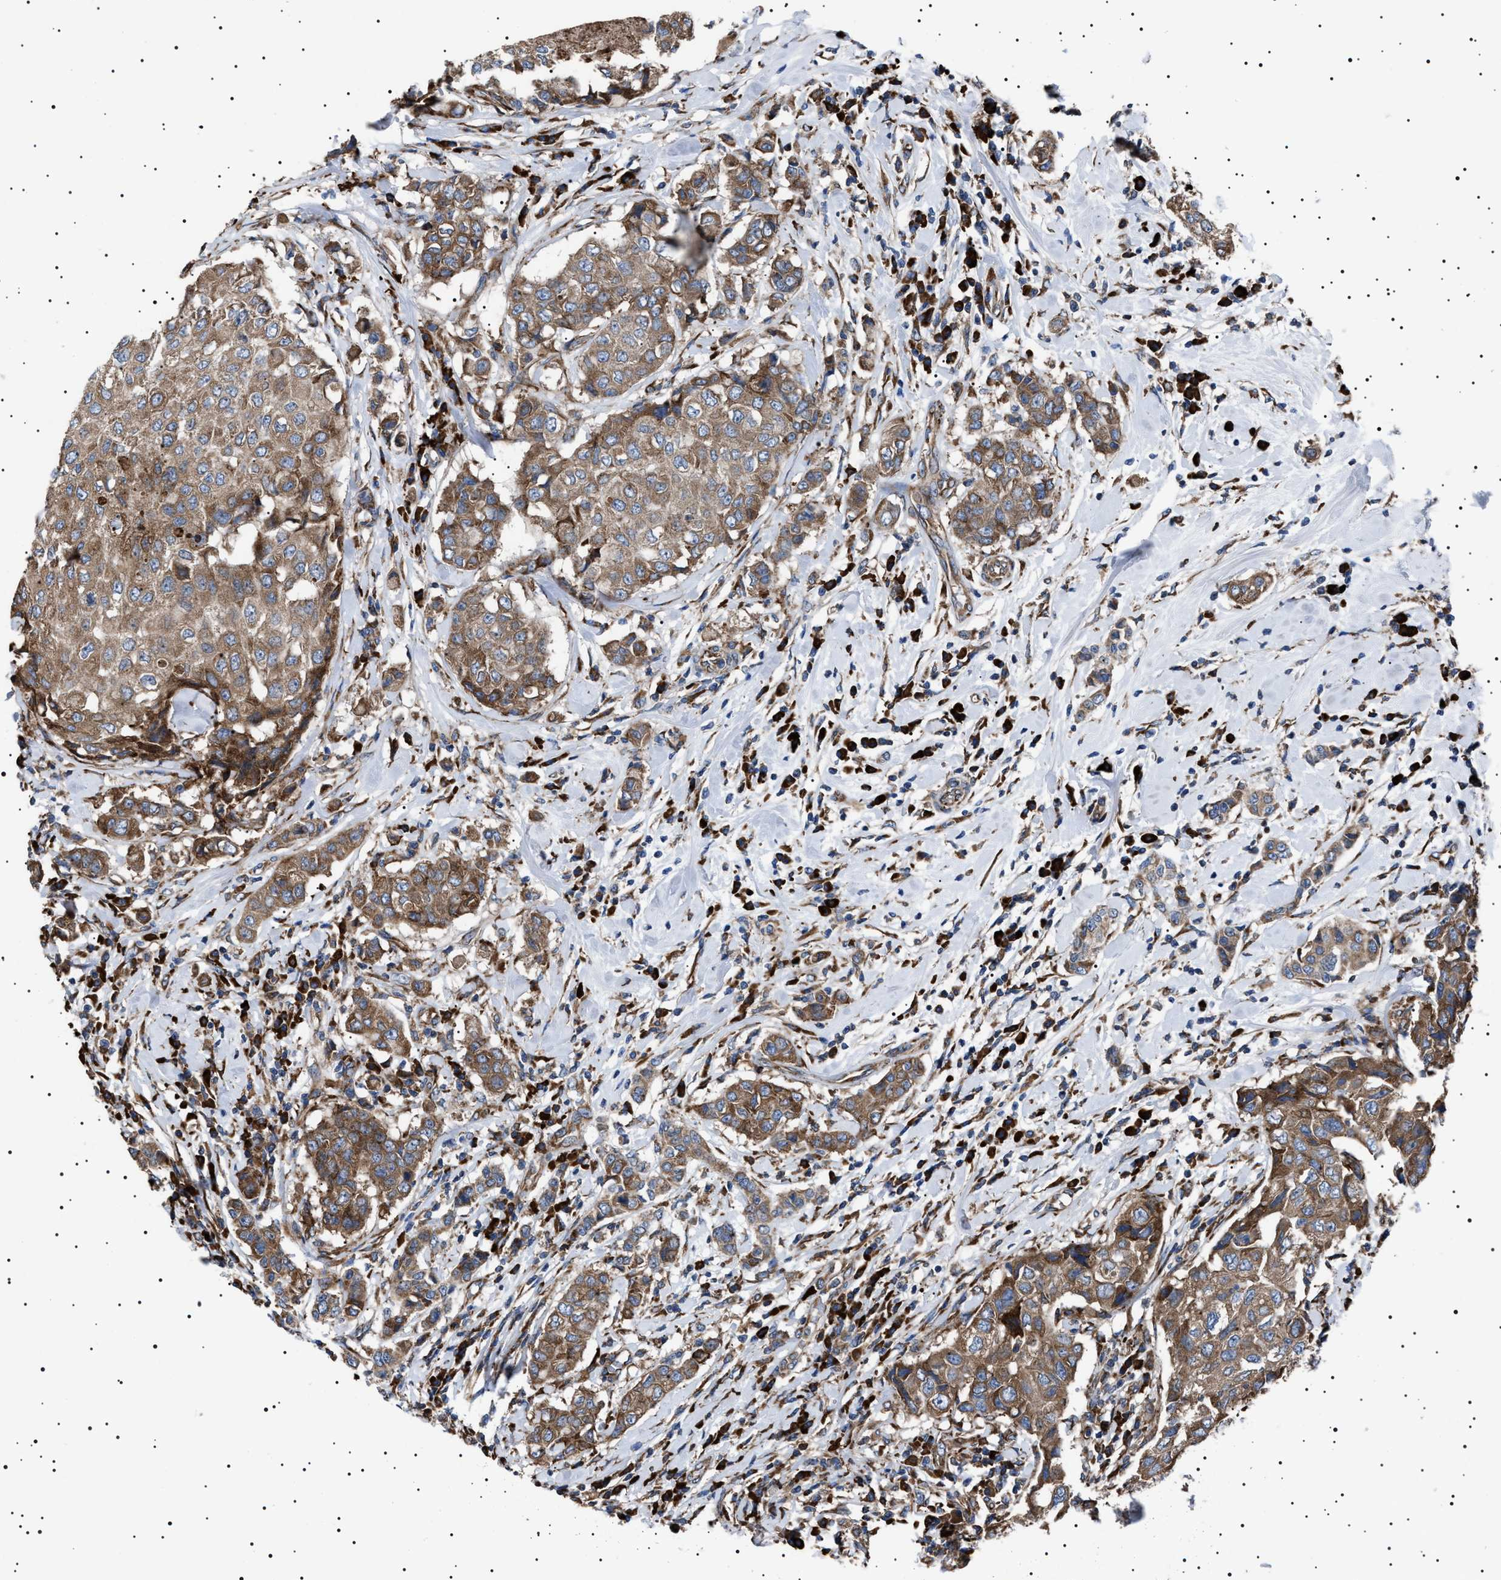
{"staining": {"intensity": "moderate", "quantity": ">75%", "location": "cytoplasmic/membranous"}, "tissue": "breast cancer", "cell_type": "Tumor cells", "image_type": "cancer", "snomed": [{"axis": "morphology", "description": "Duct carcinoma"}, {"axis": "topography", "description": "Breast"}], "caption": "Protein analysis of intraductal carcinoma (breast) tissue reveals moderate cytoplasmic/membranous staining in approximately >75% of tumor cells. The staining was performed using DAB, with brown indicating positive protein expression. Nuclei are stained blue with hematoxylin.", "gene": "TOP1MT", "patient": {"sex": "female", "age": 27}}